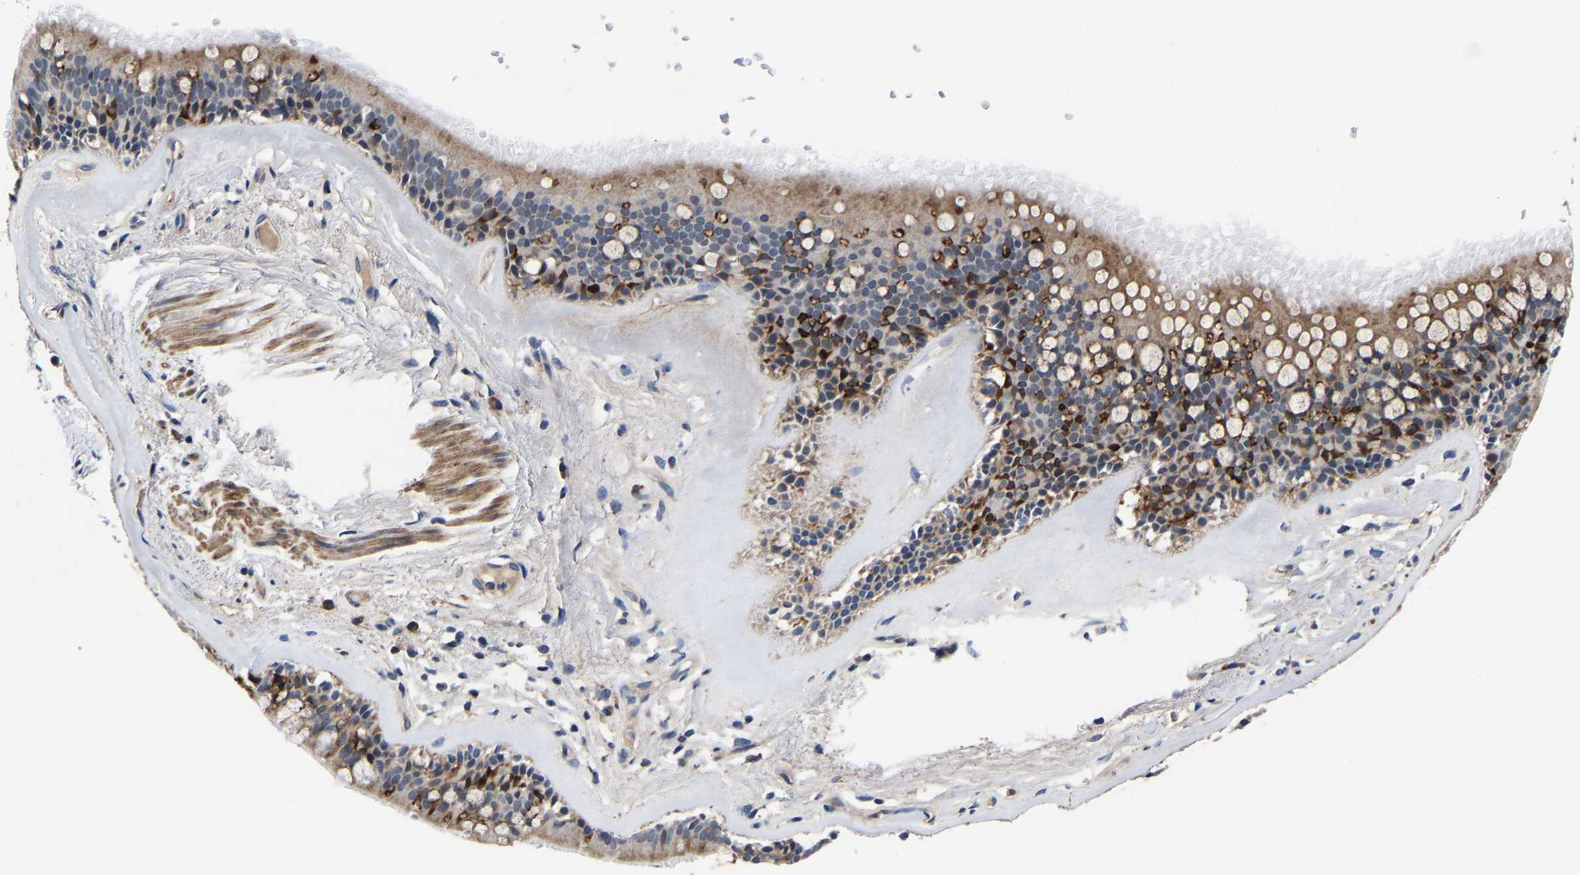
{"staining": {"intensity": "strong", "quantity": ">75%", "location": "cytoplasmic/membranous"}, "tissue": "bronchus", "cell_type": "Respiratory epithelial cells", "image_type": "normal", "snomed": [{"axis": "morphology", "description": "Normal tissue, NOS"}, {"axis": "topography", "description": "Cartilage tissue"}], "caption": "IHC (DAB (3,3'-diaminobenzidine)) staining of benign human bronchus displays strong cytoplasmic/membranous protein positivity in approximately >75% of respiratory epithelial cells. The protein of interest is shown in brown color, while the nuclei are stained blue.", "gene": "SLC12A2", "patient": {"sex": "female", "age": 63}}